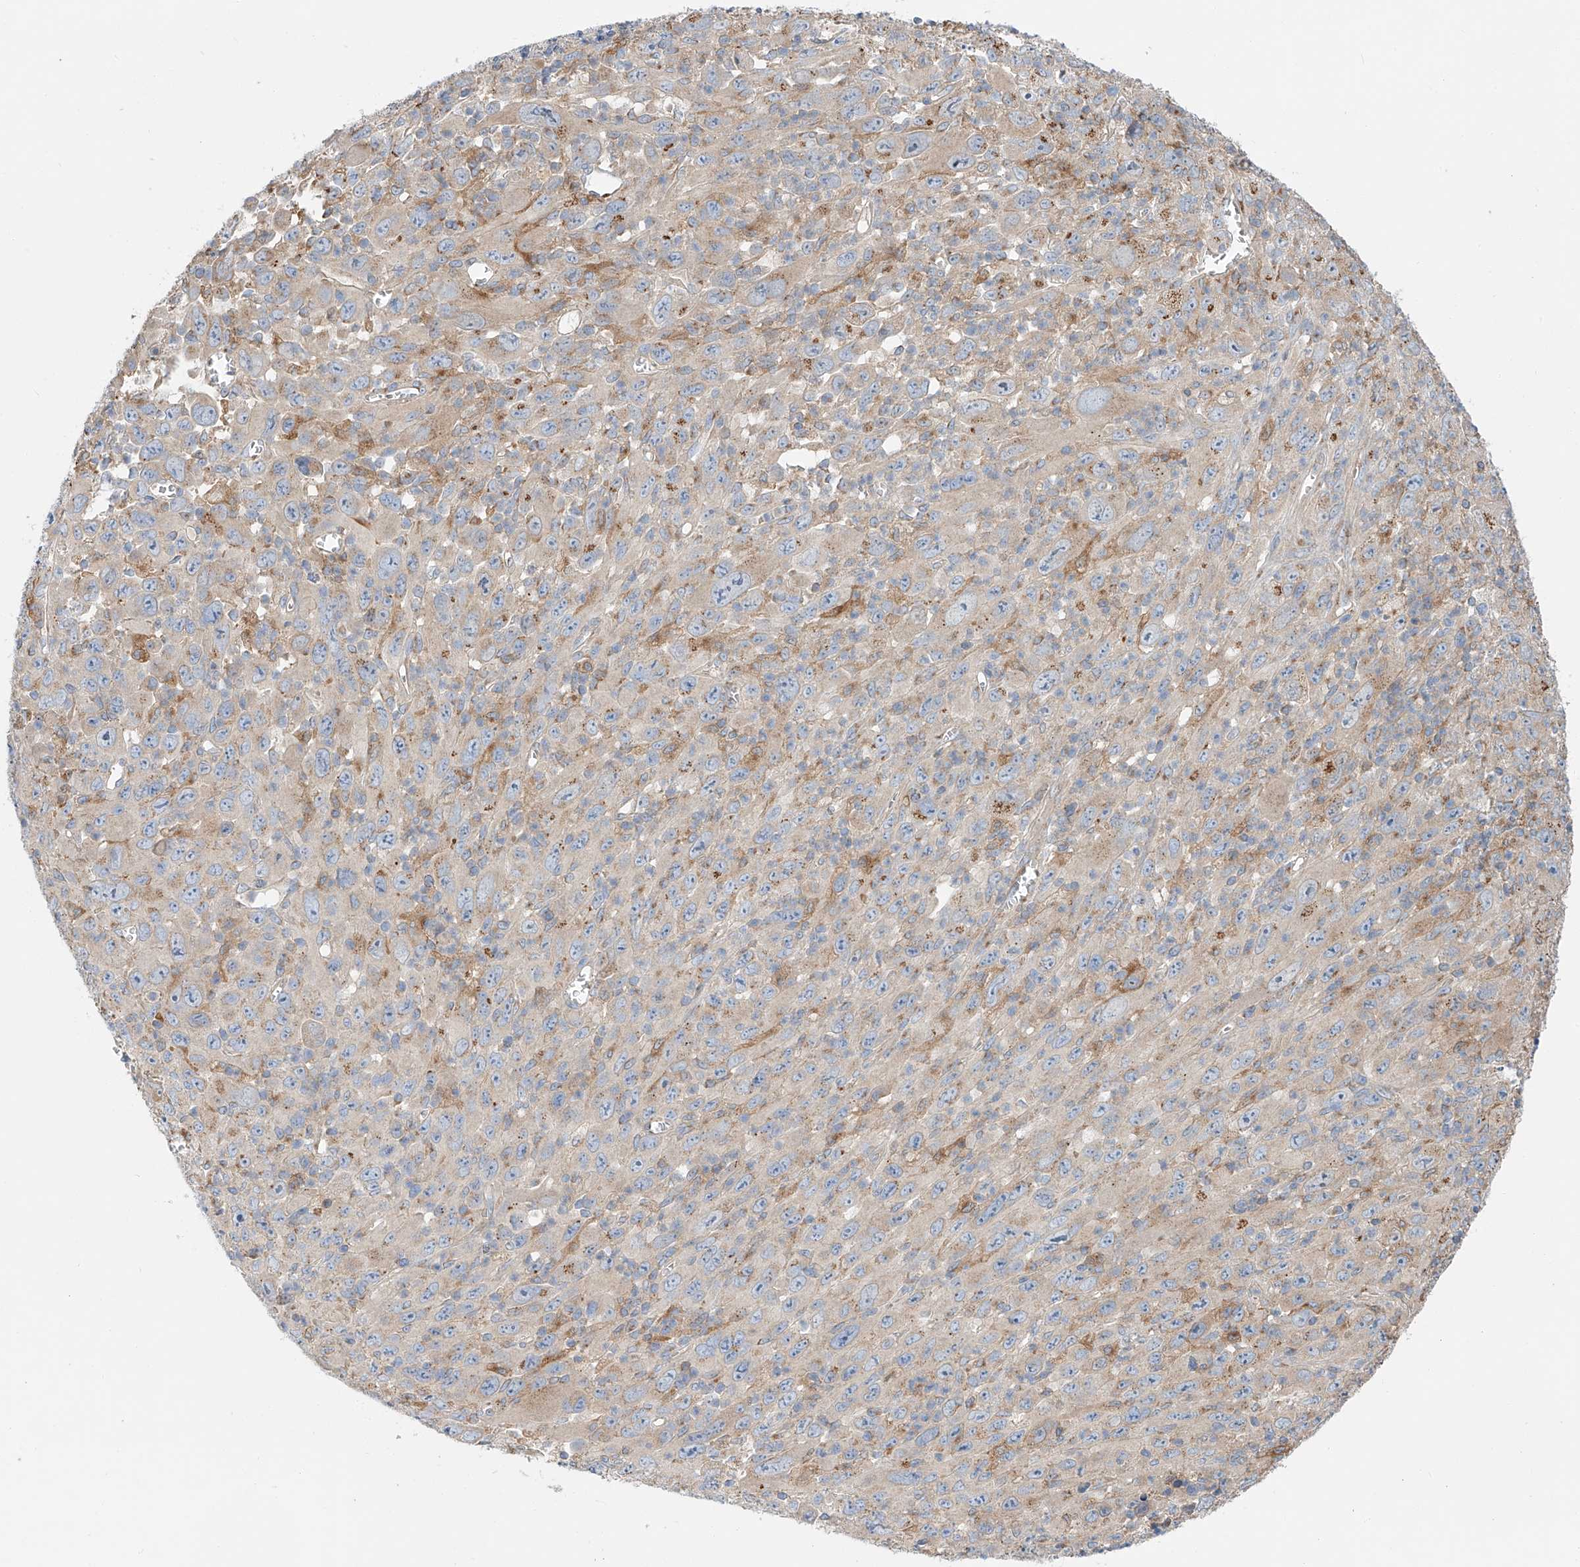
{"staining": {"intensity": "moderate", "quantity": "<25%", "location": "cytoplasmic/membranous"}, "tissue": "melanoma", "cell_type": "Tumor cells", "image_type": "cancer", "snomed": [{"axis": "morphology", "description": "Malignant melanoma, Metastatic site"}, {"axis": "topography", "description": "Skin"}], "caption": "Moderate cytoplasmic/membranous expression is identified in approximately <25% of tumor cells in melanoma.", "gene": "SLC22A7", "patient": {"sex": "female", "age": 56}}